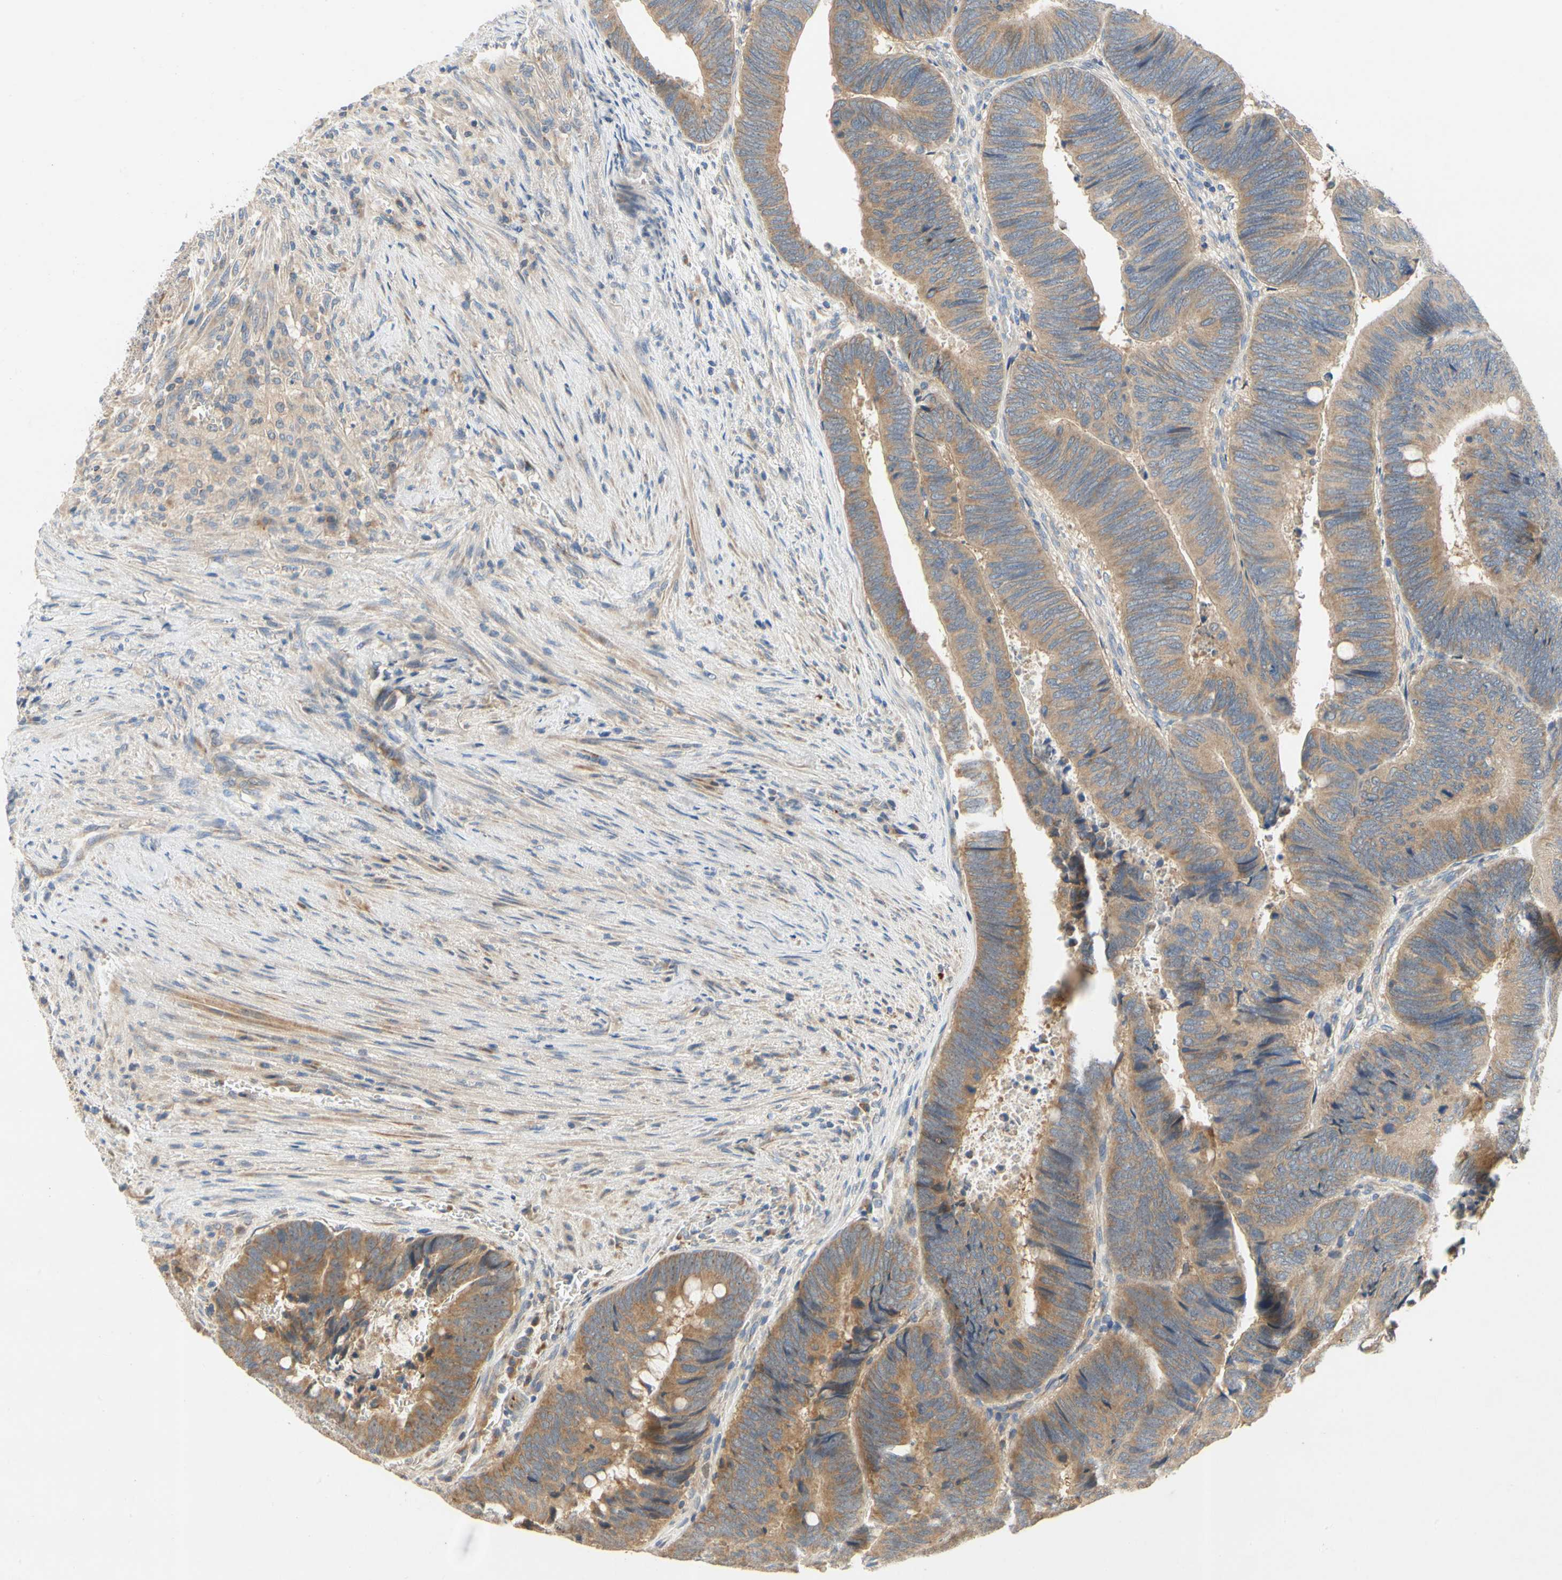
{"staining": {"intensity": "moderate", "quantity": ">75%", "location": "cytoplasmic/membranous"}, "tissue": "colorectal cancer", "cell_type": "Tumor cells", "image_type": "cancer", "snomed": [{"axis": "morphology", "description": "Normal tissue, NOS"}, {"axis": "morphology", "description": "Adenocarcinoma, NOS"}, {"axis": "topography", "description": "Rectum"}, {"axis": "topography", "description": "Peripheral nerve tissue"}], "caption": "Protein analysis of adenocarcinoma (colorectal) tissue reveals moderate cytoplasmic/membranous positivity in approximately >75% of tumor cells. (IHC, brightfield microscopy, high magnification).", "gene": "KLHDC8B", "patient": {"sex": "male", "age": 92}}